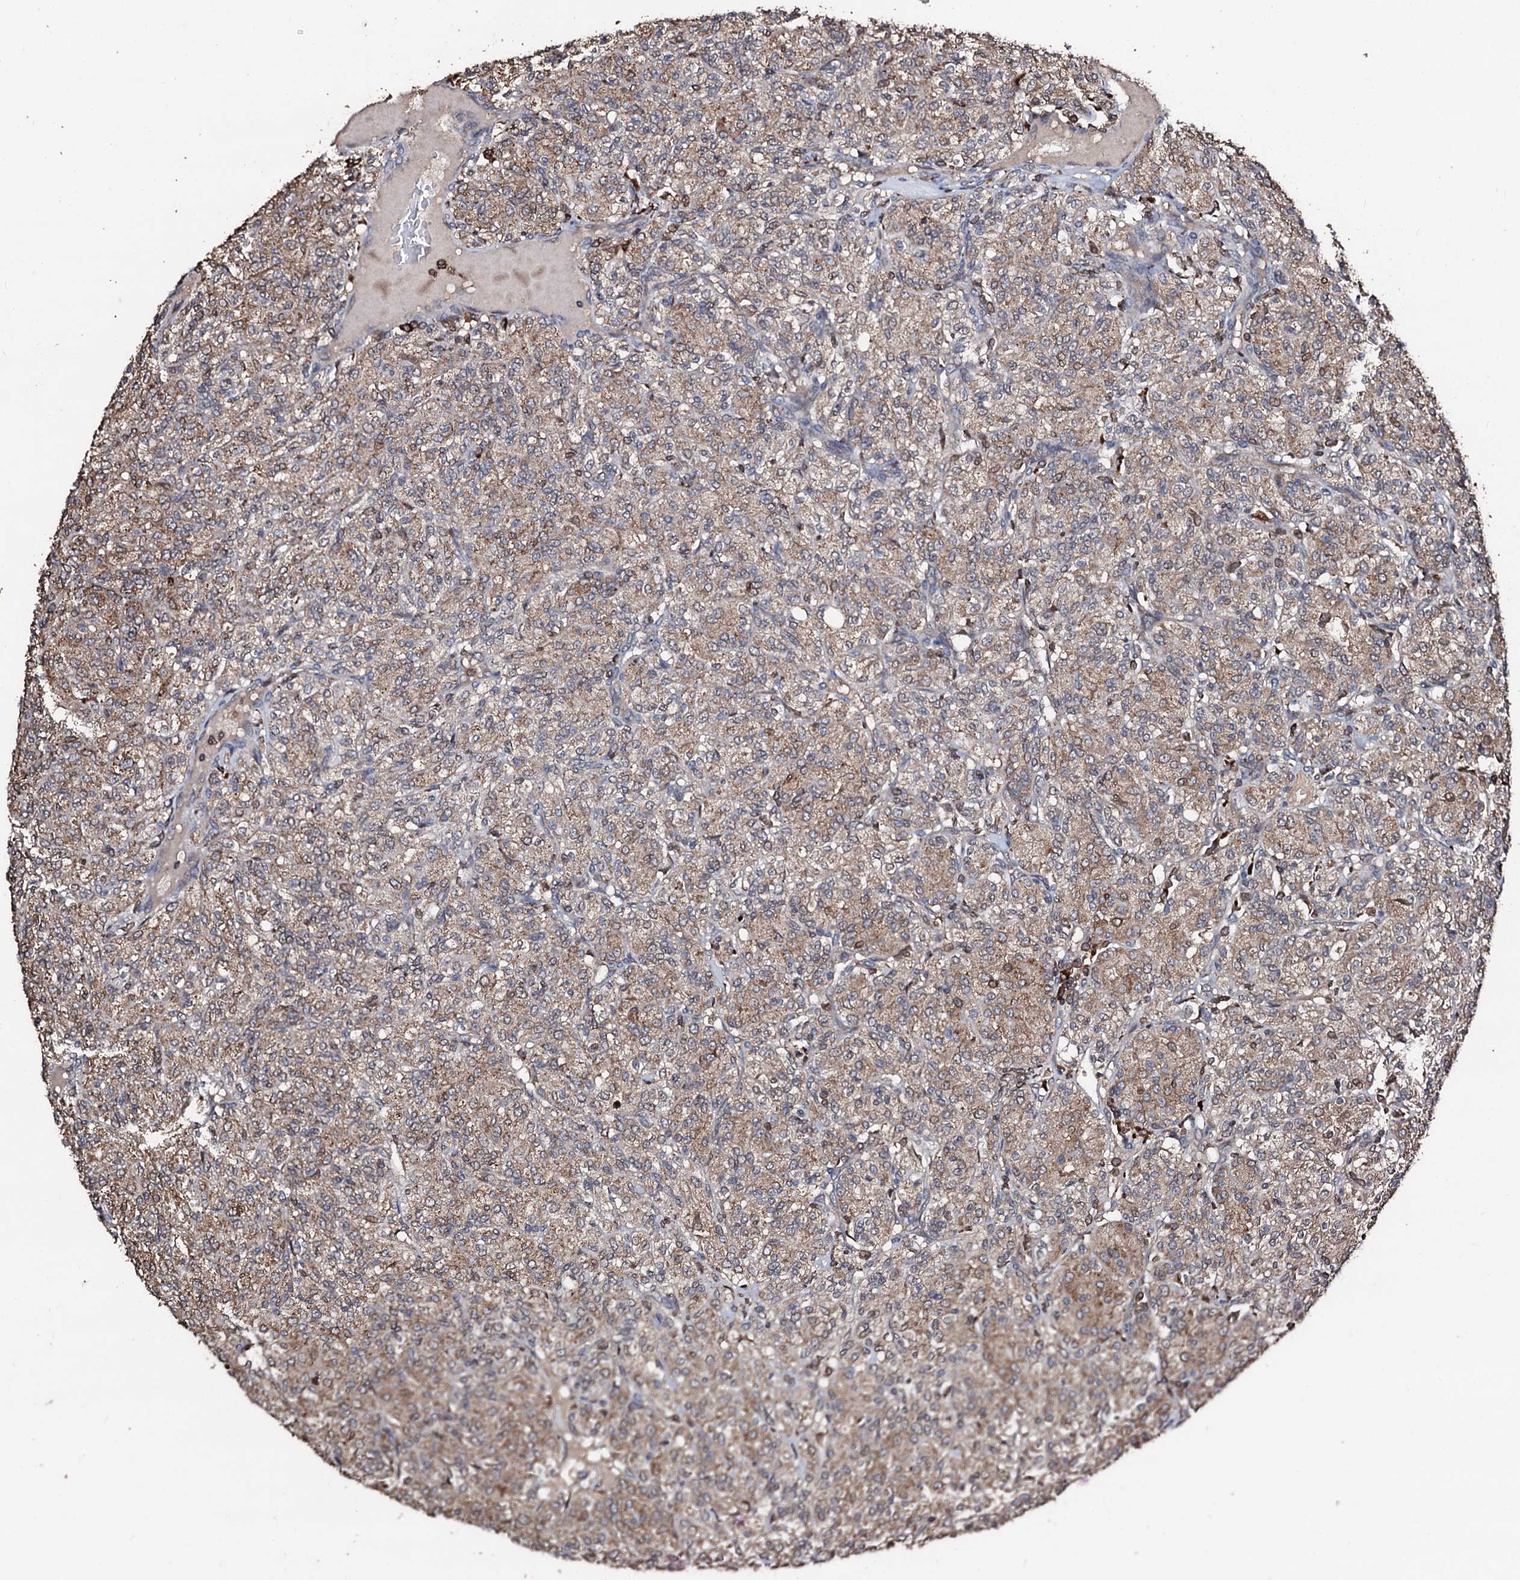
{"staining": {"intensity": "moderate", "quantity": ">75%", "location": "cytoplasmic/membranous"}, "tissue": "renal cancer", "cell_type": "Tumor cells", "image_type": "cancer", "snomed": [{"axis": "morphology", "description": "Adenocarcinoma, NOS"}, {"axis": "topography", "description": "Kidney"}], "caption": "This is a histology image of immunohistochemistry staining of renal cancer (adenocarcinoma), which shows moderate staining in the cytoplasmic/membranous of tumor cells.", "gene": "SDHAF2", "patient": {"sex": "male", "age": 77}}